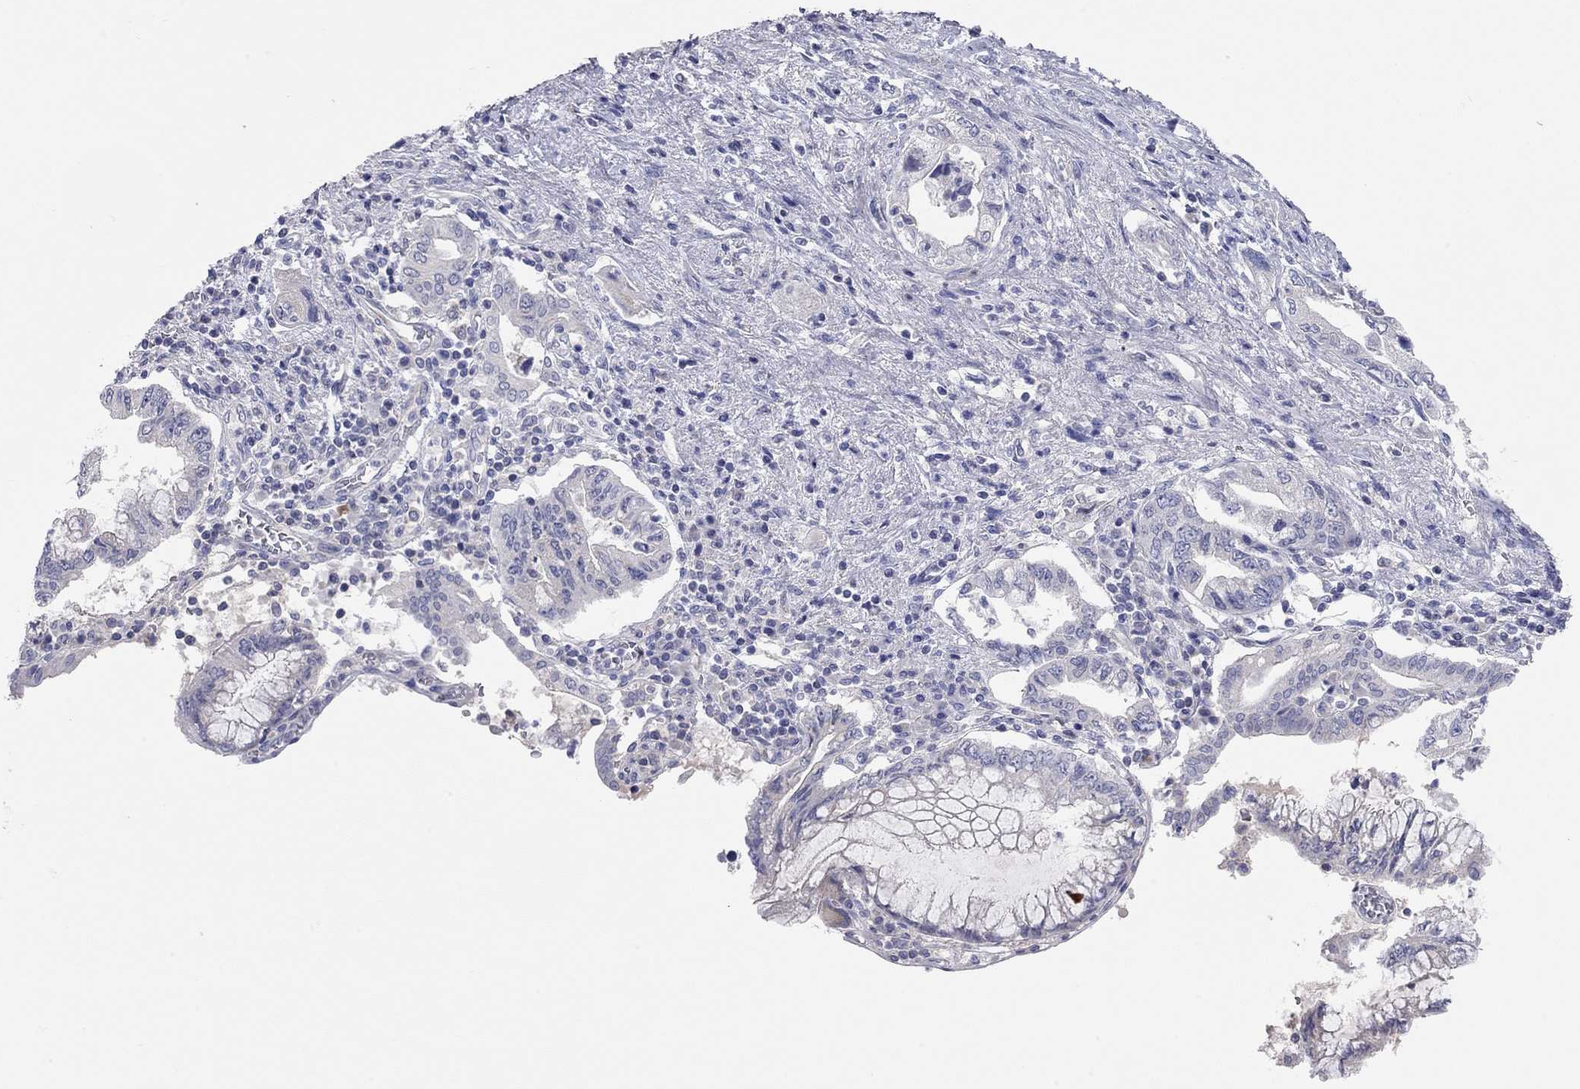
{"staining": {"intensity": "negative", "quantity": "none", "location": "none"}, "tissue": "pancreatic cancer", "cell_type": "Tumor cells", "image_type": "cancer", "snomed": [{"axis": "morphology", "description": "Adenocarcinoma, NOS"}, {"axis": "topography", "description": "Pancreas"}], "caption": "IHC histopathology image of neoplastic tissue: human pancreatic adenocarcinoma stained with DAB (3,3'-diaminobenzidine) shows no significant protein positivity in tumor cells. (DAB immunohistochemistry, high magnification).", "gene": "KCNB1", "patient": {"sex": "female", "age": 73}}